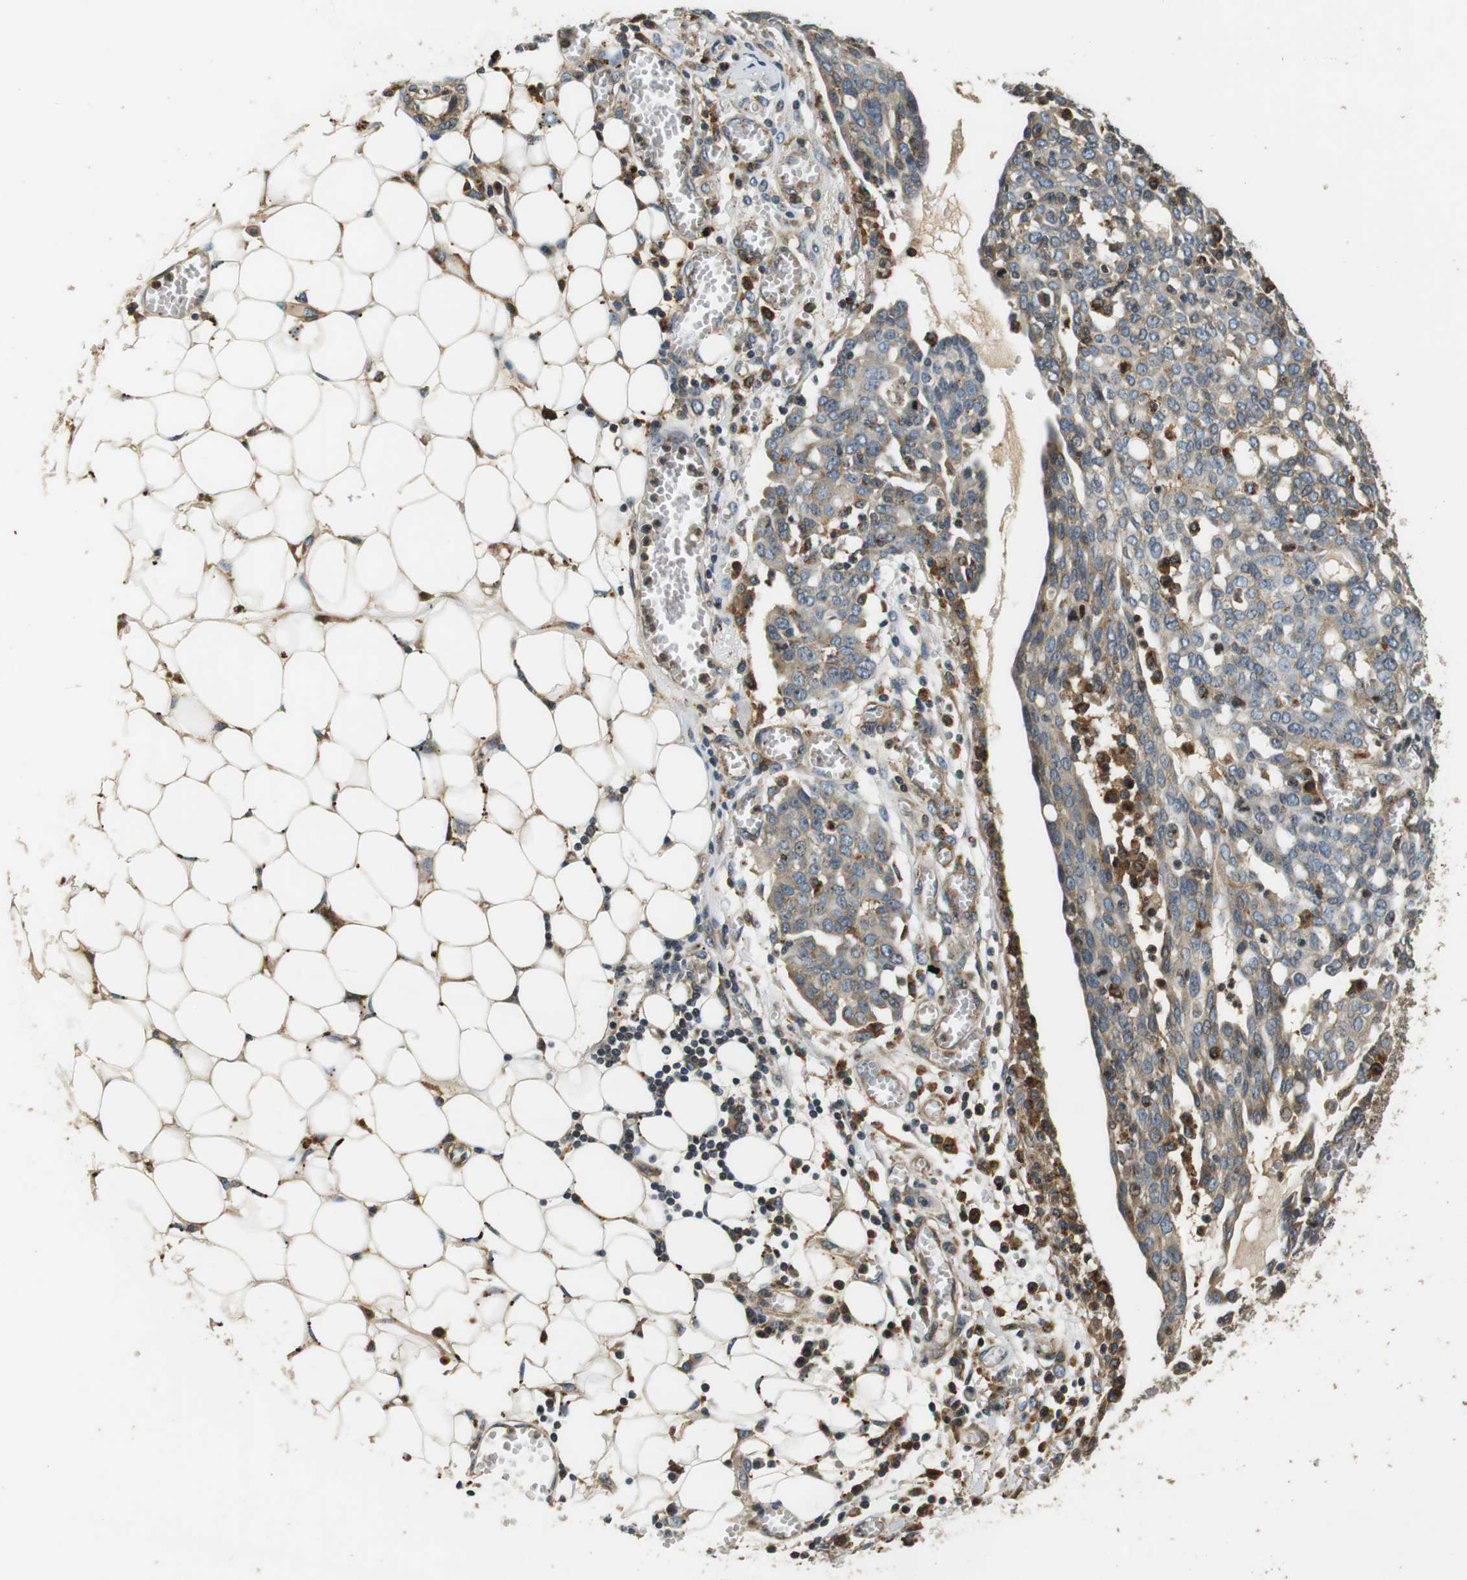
{"staining": {"intensity": "weak", "quantity": "25%-75%", "location": "cytoplasmic/membranous"}, "tissue": "ovarian cancer", "cell_type": "Tumor cells", "image_type": "cancer", "snomed": [{"axis": "morphology", "description": "Cystadenocarcinoma, serous, NOS"}, {"axis": "topography", "description": "Soft tissue"}, {"axis": "topography", "description": "Ovary"}], "caption": "About 25%-75% of tumor cells in serous cystadenocarcinoma (ovarian) demonstrate weak cytoplasmic/membranous protein staining as visualized by brown immunohistochemical staining.", "gene": "TXNRD1", "patient": {"sex": "female", "age": 57}}